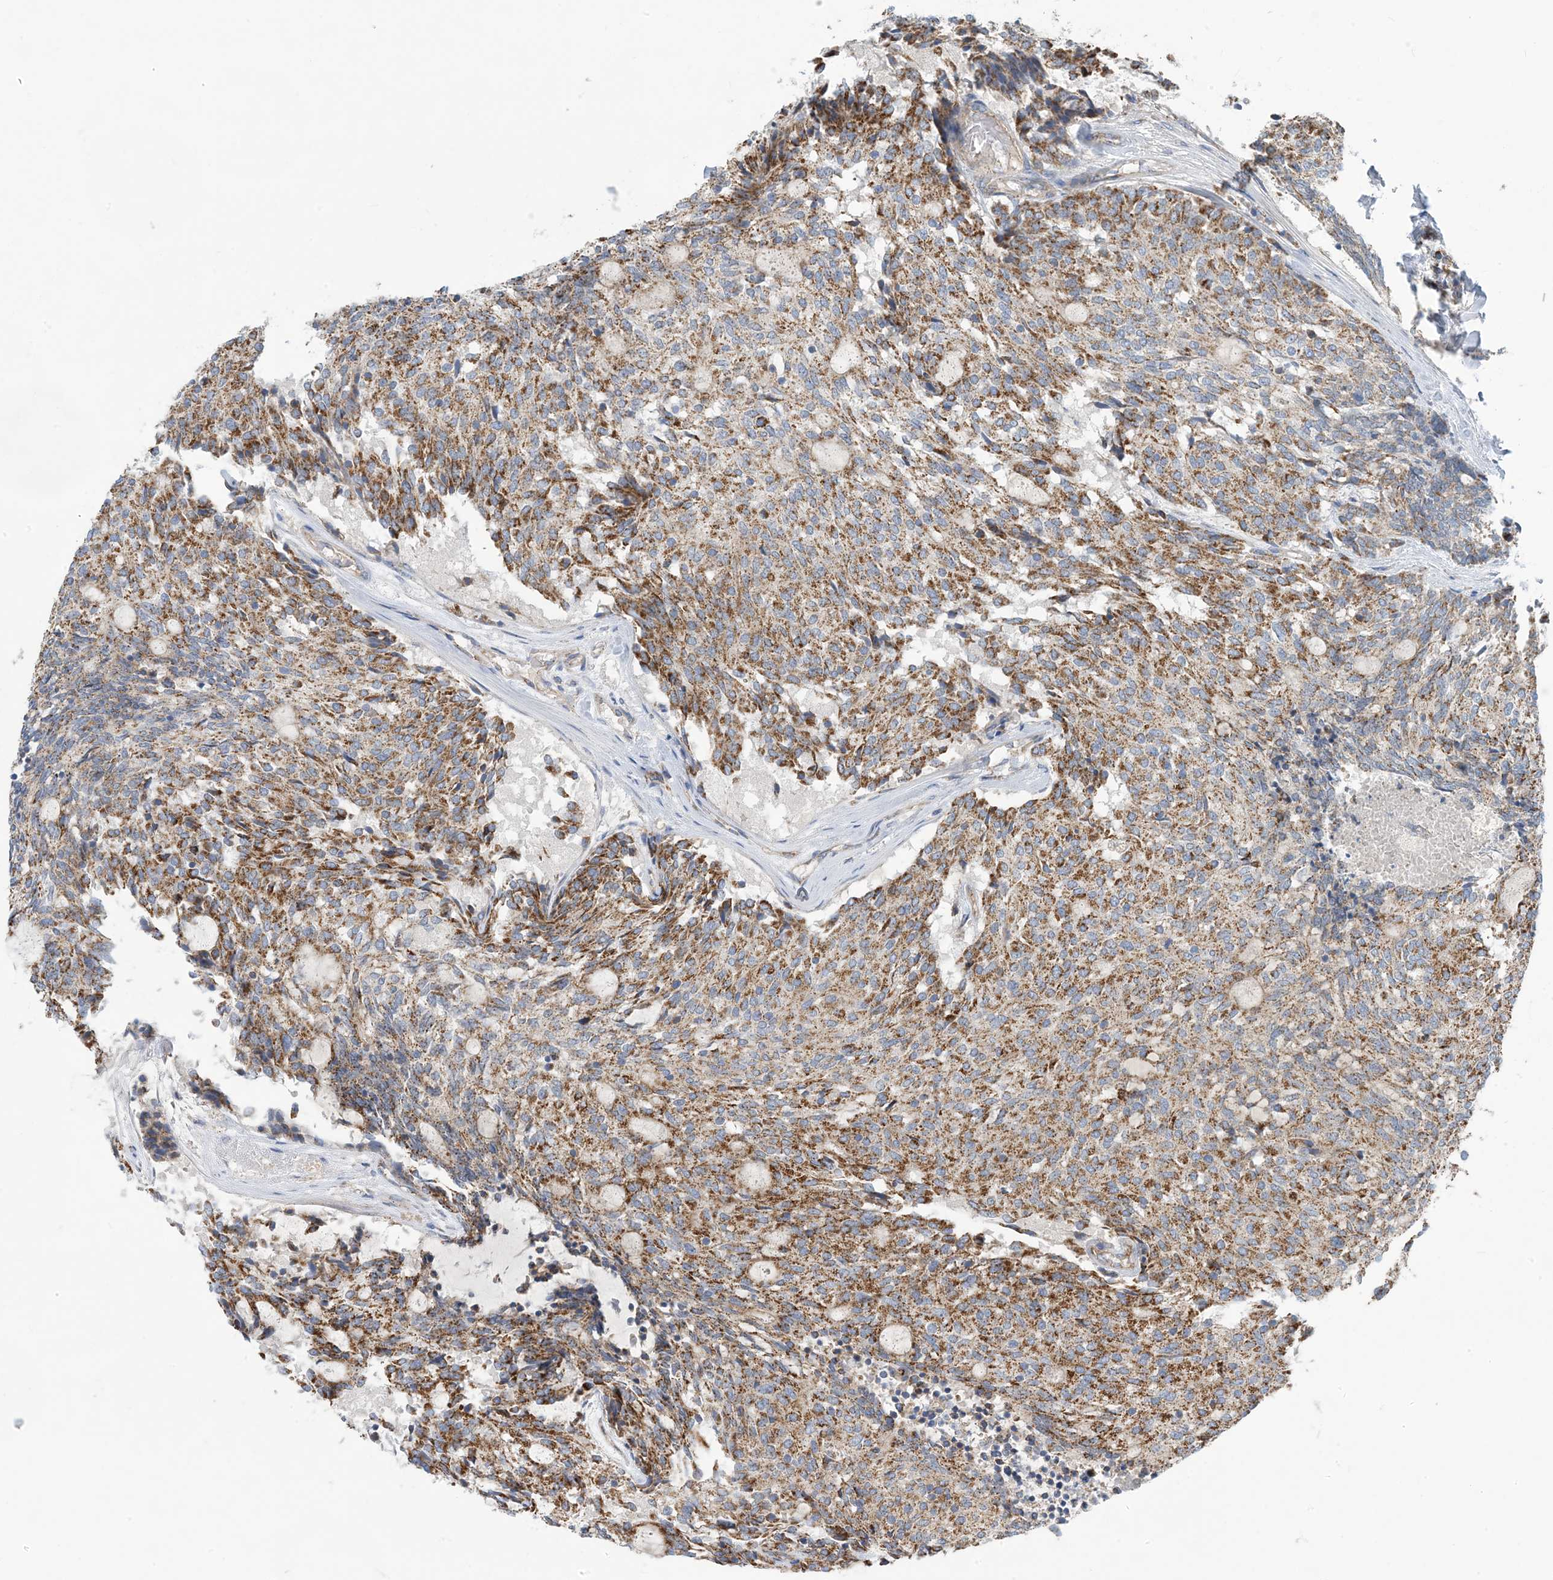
{"staining": {"intensity": "moderate", "quantity": ">75%", "location": "cytoplasmic/membranous"}, "tissue": "carcinoid", "cell_type": "Tumor cells", "image_type": "cancer", "snomed": [{"axis": "morphology", "description": "Carcinoid, malignant, NOS"}, {"axis": "topography", "description": "Pancreas"}], "caption": "Brown immunohistochemical staining in human carcinoid displays moderate cytoplasmic/membranous positivity in about >75% of tumor cells.", "gene": "PHOSPHO2", "patient": {"sex": "female", "age": 54}}